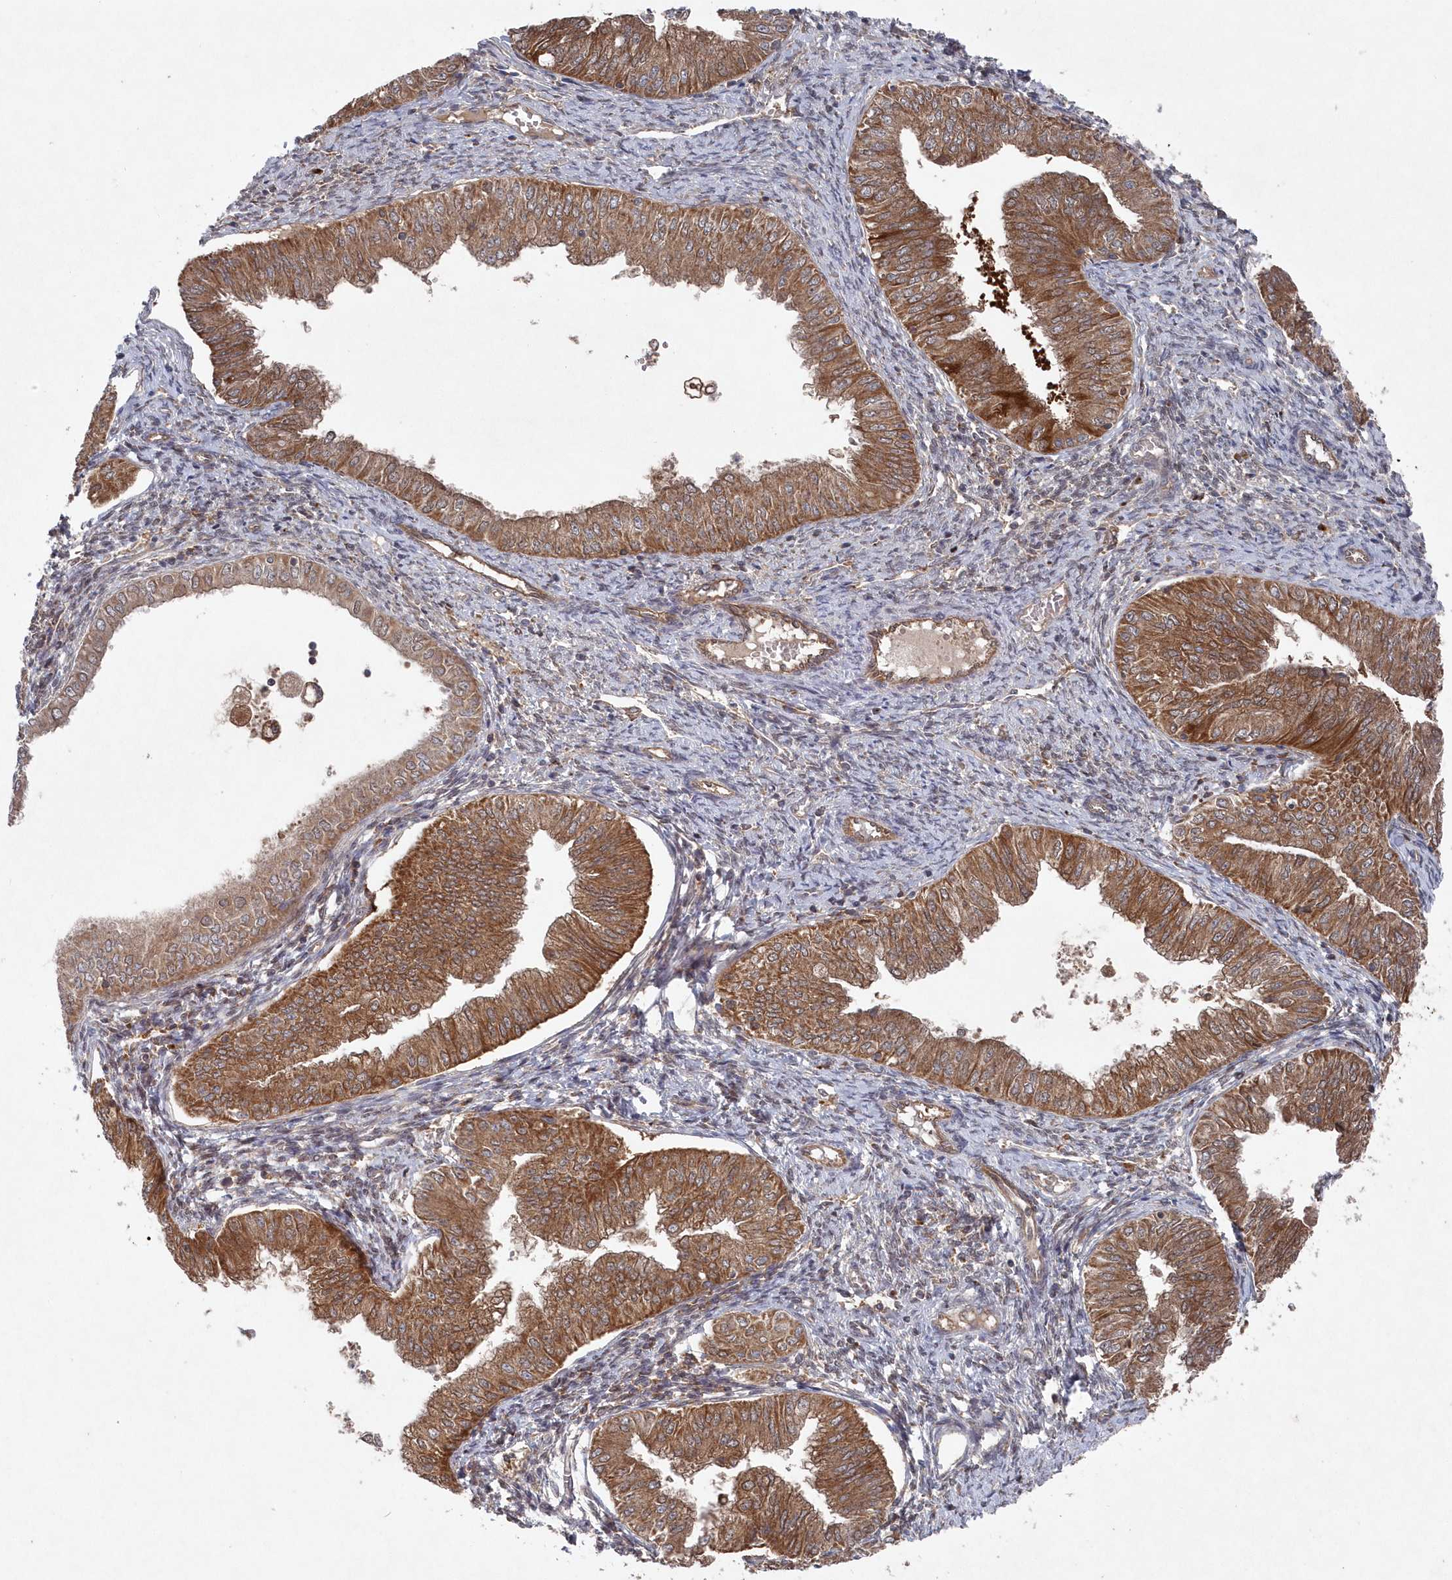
{"staining": {"intensity": "moderate", "quantity": ">75%", "location": "cytoplasmic/membranous"}, "tissue": "endometrial cancer", "cell_type": "Tumor cells", "image_type": "cancer", "snomed": [{"axis": "morphology", "description": "Normal tissue, NOS"}, {"axis": "morphology", "description": "Adenocarcinoma, NOS"}, {"axis": "topography", "description": "Endometrium"}], "caption": "Moderate cytoplasmic/membranous protein staining is identified in approximately >75% of tumor cells in endometrial cancer (adenocarcinoma).", "gene": "ASNSD1", "patient": {"sex": "female", "age": 53}}